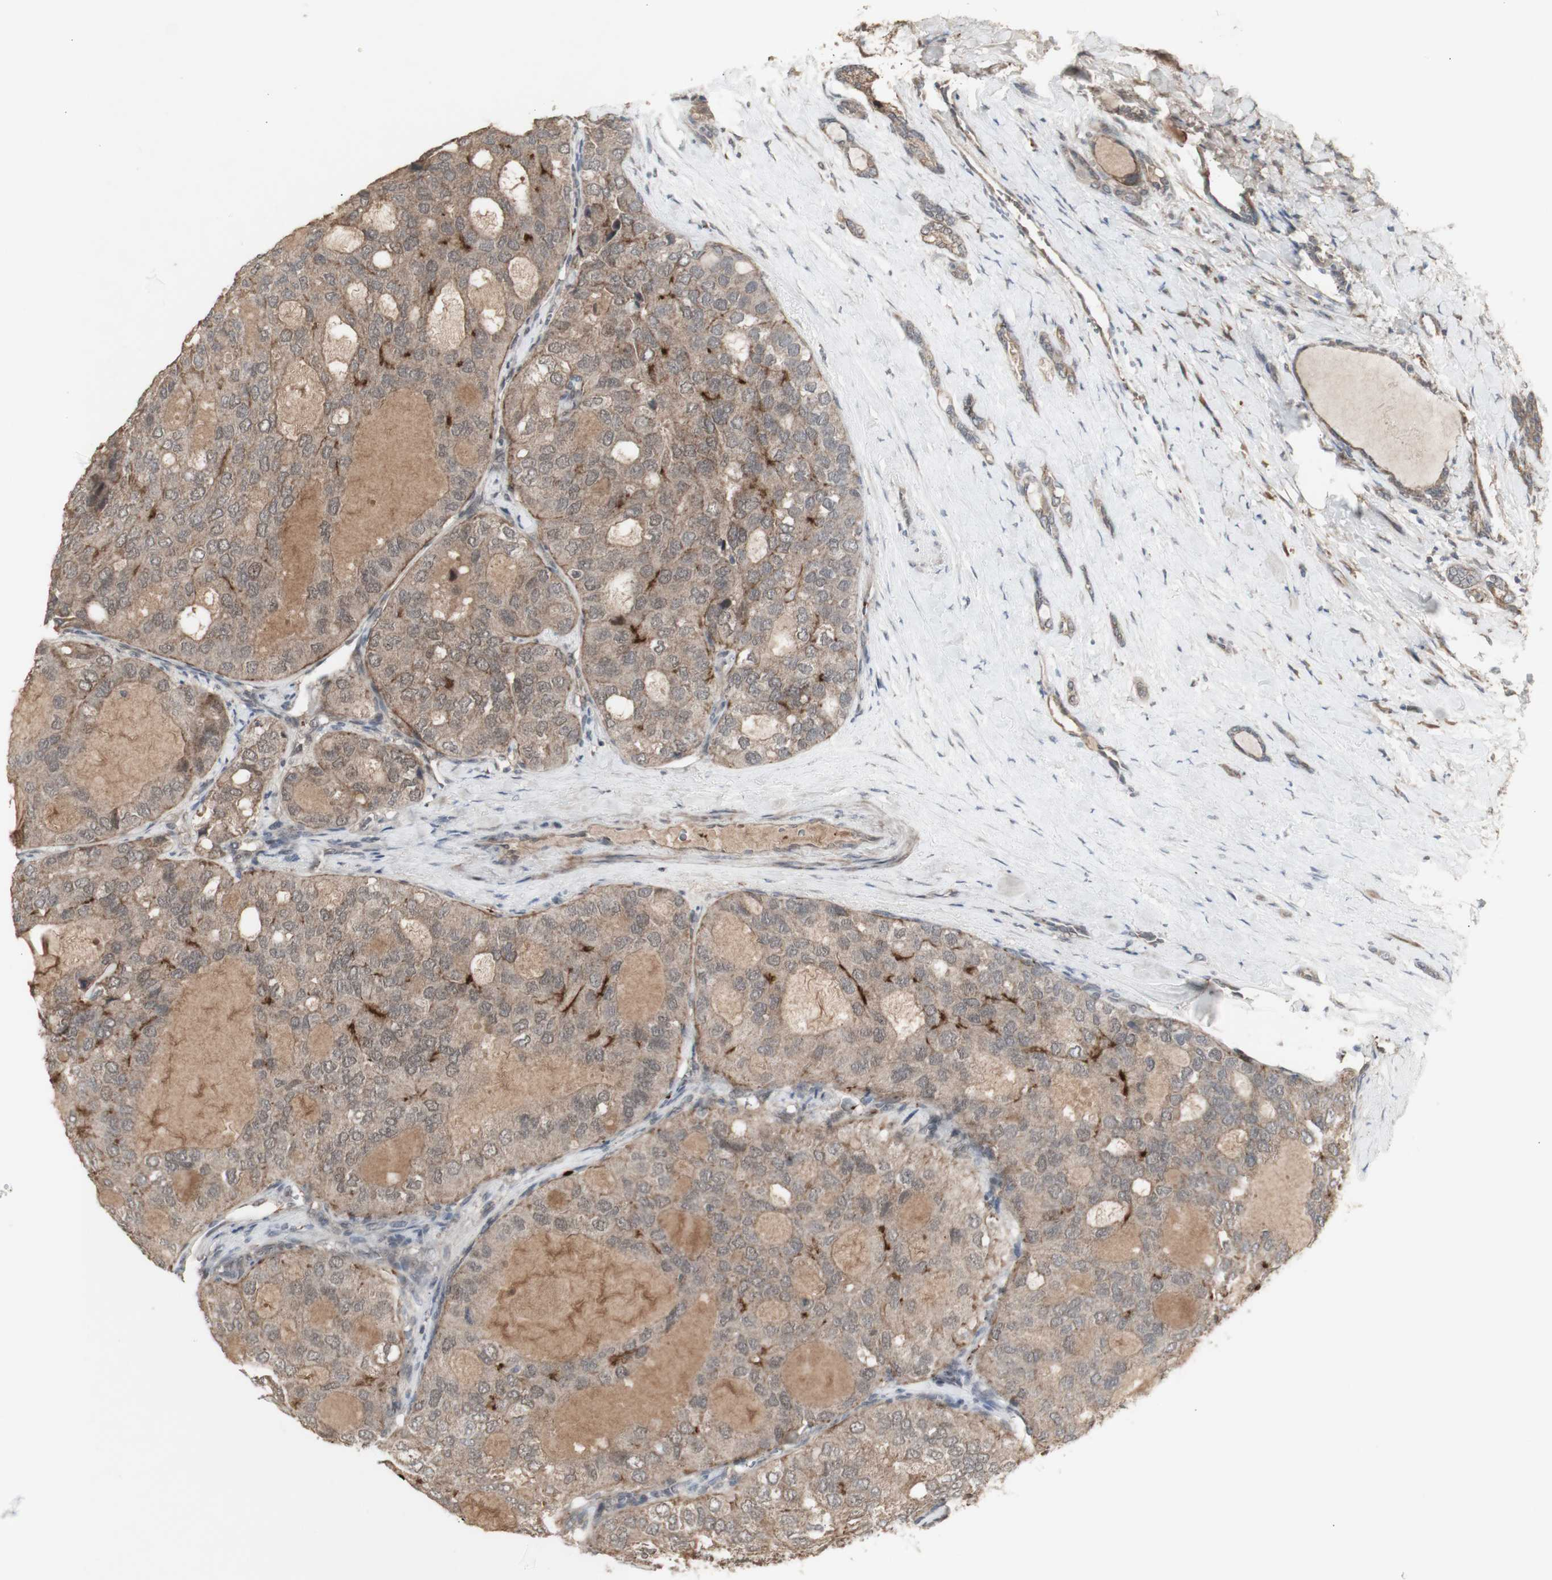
{"staining": {"intensity": "moderate", "quantity": ">75%", "location": "cytoplasmic/membranous"}, "tissue": "thyroid cancer", "cell_type": "Tumor cells", "image_type": "cancer", "snomed": [{"axis": "morphology", "description": "Follicular adenoma carcinoma, NOS"}, {"axis": "topography", "description": "Thyroid gland"}], "caption": "A high-resolution histopathology image shows immunohistochemistry staining of thyroid cancer (follicular adenoma carcinoma), which demonstrates moderate cytoplasmic/membranous staining in about >75% of tumor cells. Nuclei are stained in blue.", "gene": "ALOX12", "patient": {"sex": "male", "age": 75}}